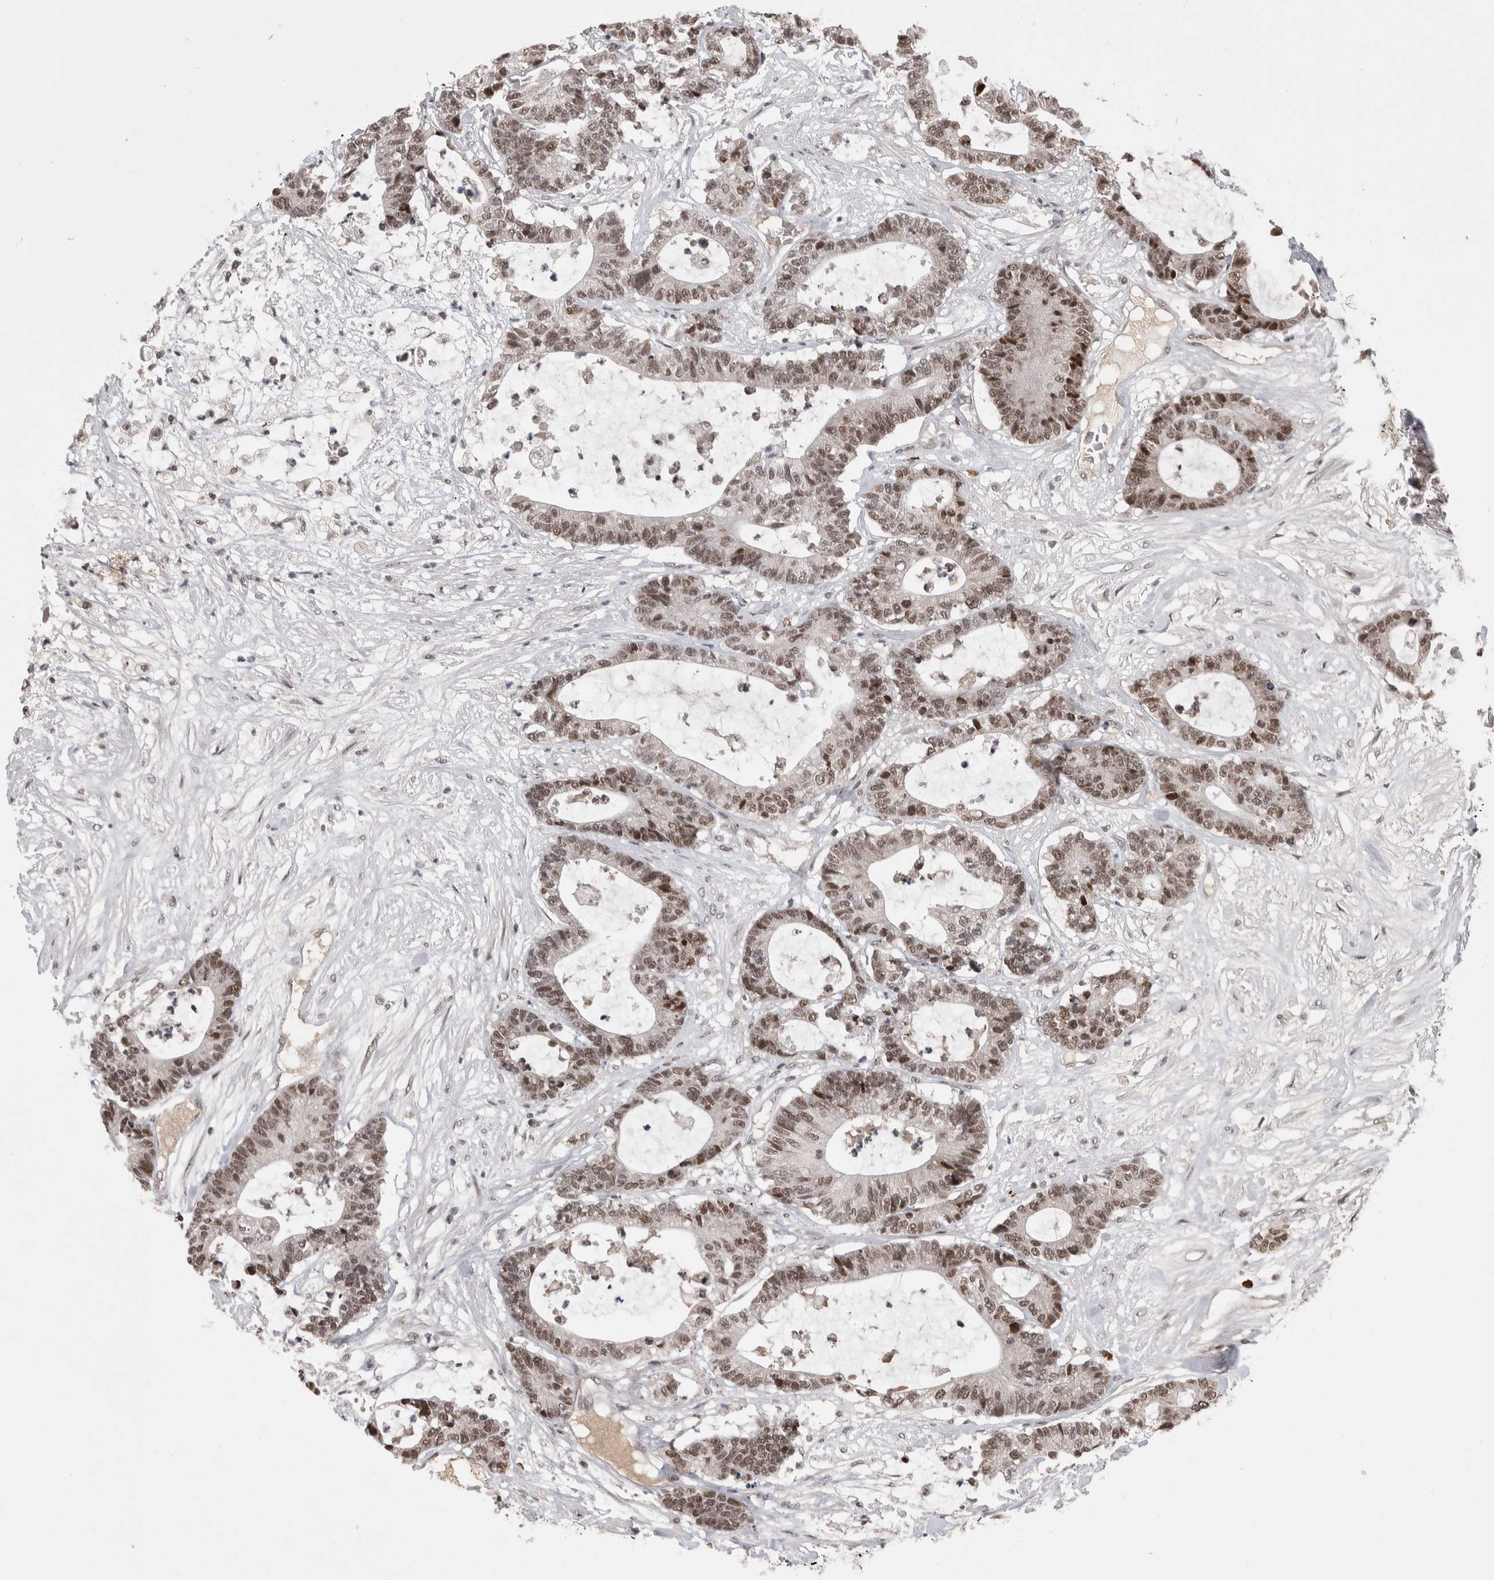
{"staining": {"intensity": "moderate", "quantity": ">75%", "location": "nuclear"}, "tissue": "colorectal cancer", "cell_type": "Tumor cells", "image_type": "cancer", "snomed": [{"axis": "morphology", "description": "Adenocarcinoma, NOS"}, {"axis": "topography", "description": "Colon"}], "caption": "High-power microscopy captured an immunohistochemistry (IHC) image of adenocarcinoma (colorectal), revealing moderate nuclear expression in approximately >75% of tumor cells.", "gene": "ZNF592", "patient": {"sex": "female", "age": 84}}